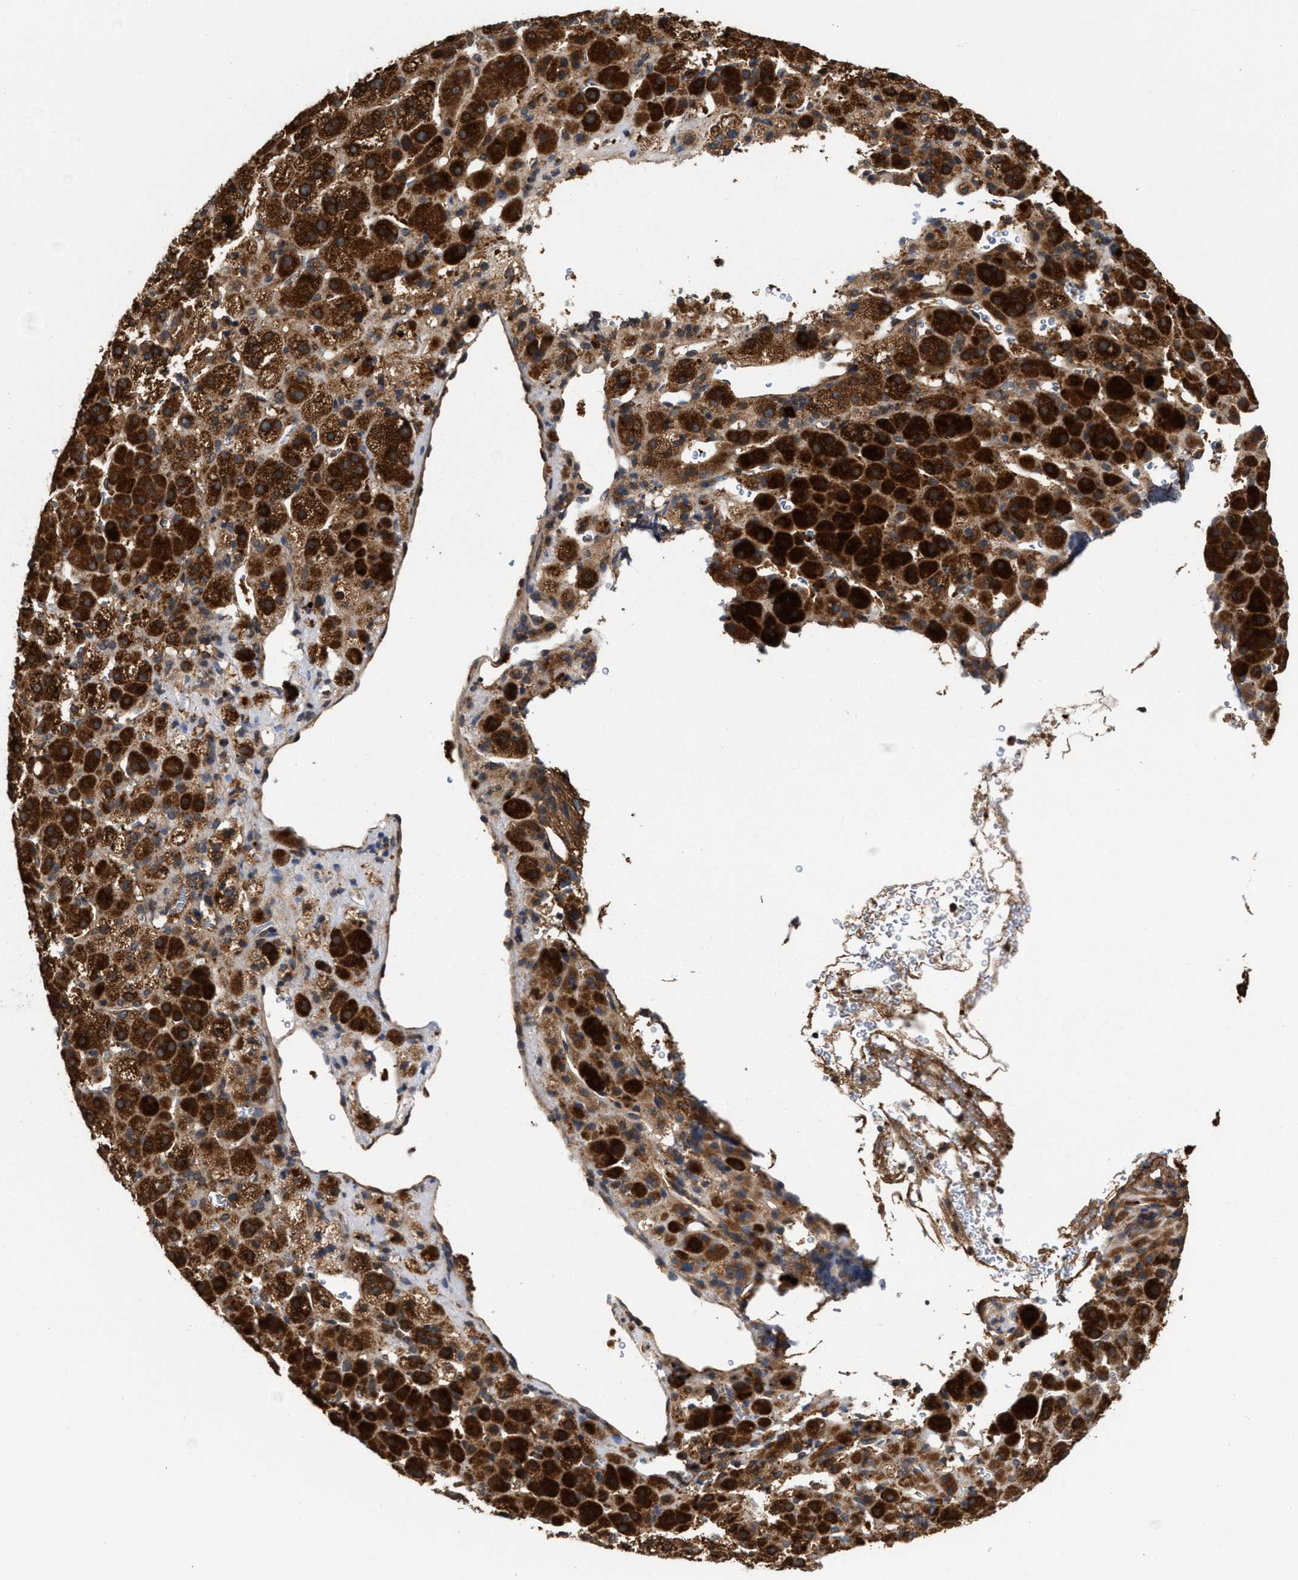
{"staining": {"intensity": "strong", "quantity": ">75%", "location": "cytoplasmic/membranous"}, "tissue": "adrenal gland", "cell_type": "Glandular cells", "image_type": "normal", "snomed": [{"axis": "morphology", "description": "Normal tissue, NOS"}, {"axis": "topography", "description": "Adrenal gland"}], "caption": "Immunohistochemistry histopathology image of unremarkable human adrenal gland stained for a protein (brown), which reveals high levels of strong cytoplasmic/membranous staining in about >75% of glandular cells.", "gene": "SAR1A", "patient": {"sex": "female", "age": 57}}